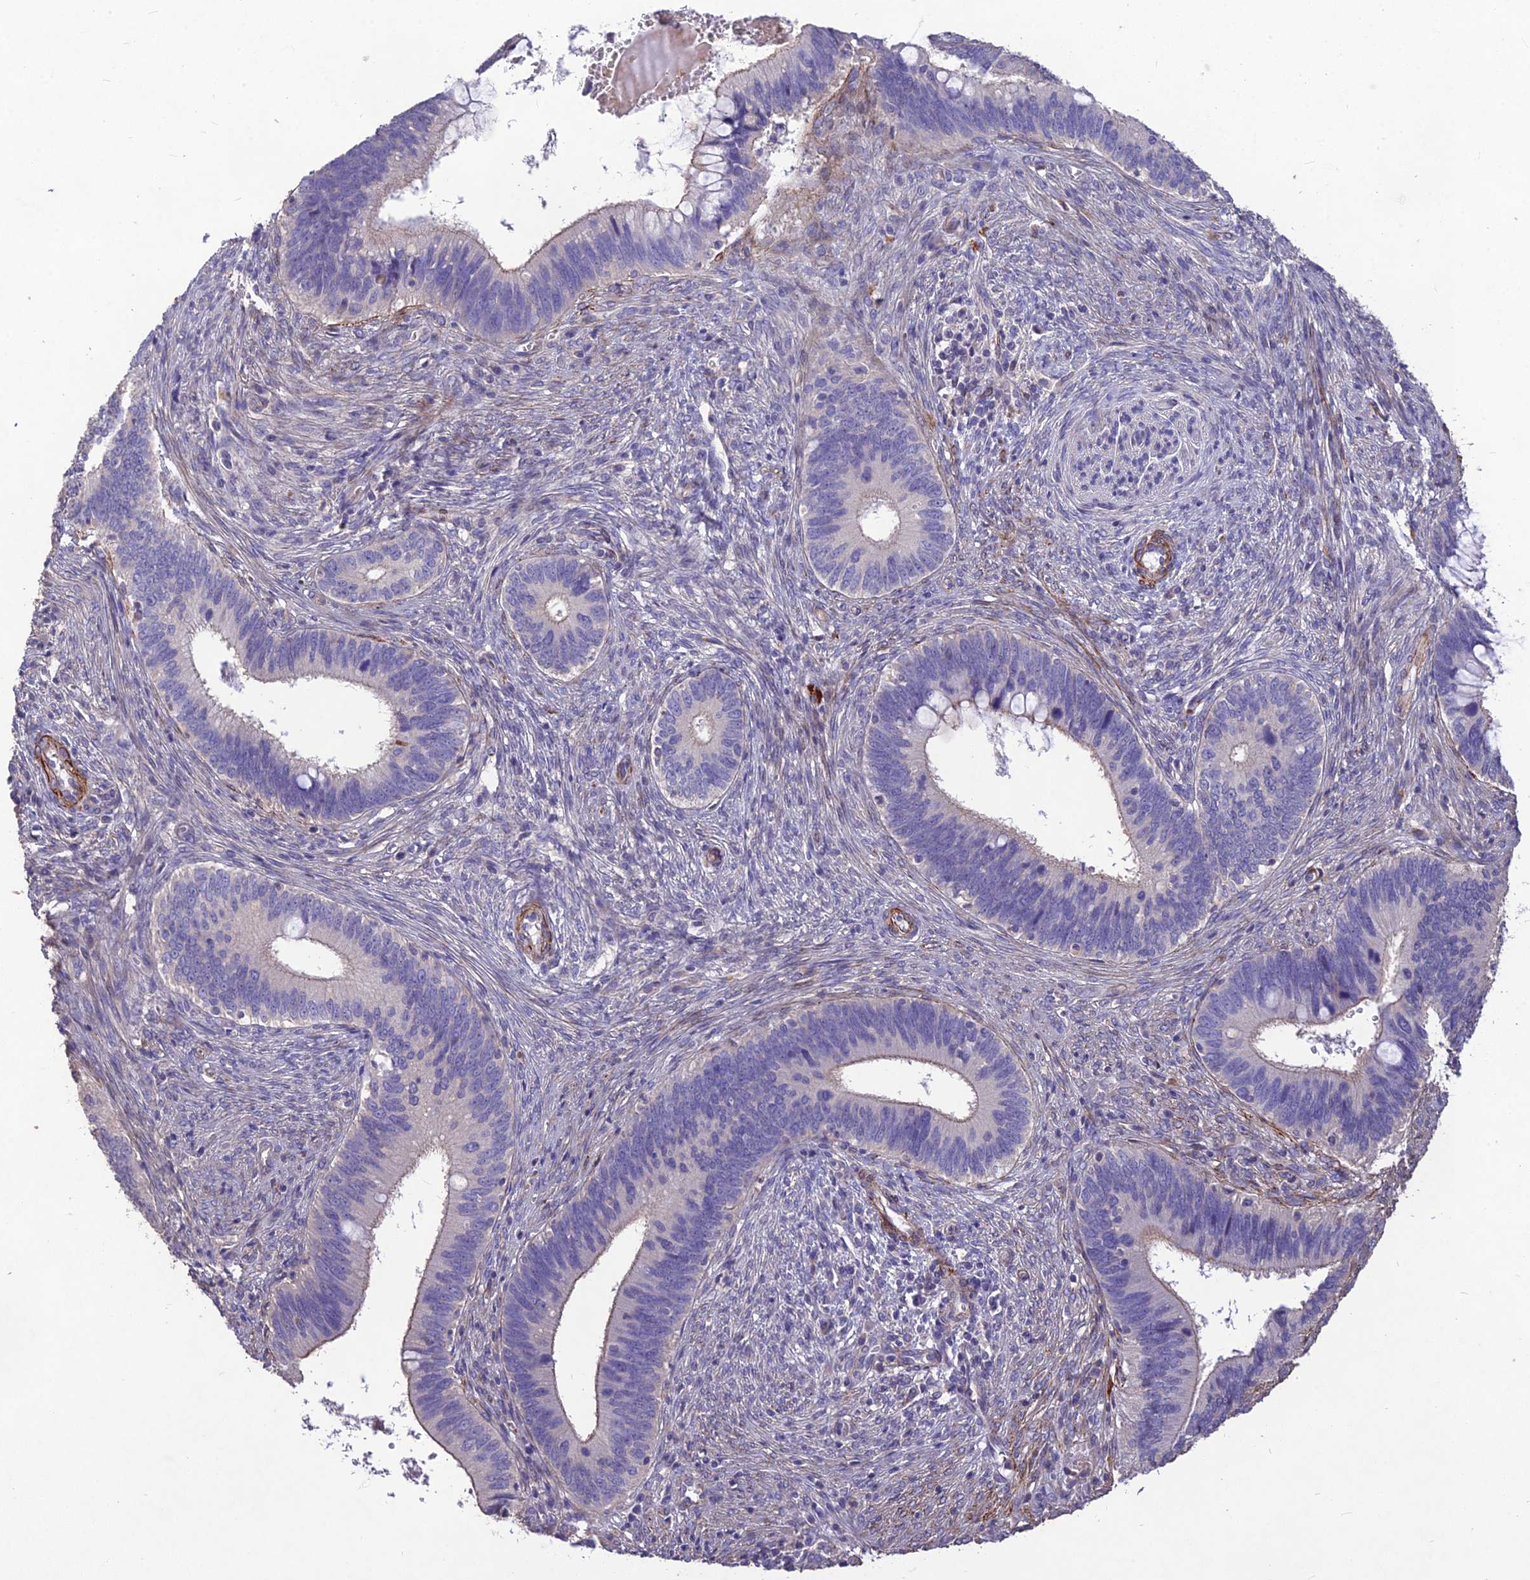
{"staining": {"intensity": "weak", "quantity": "25%-75%", "location": "cytoplasmic/membranous"}, "tissue": "cervical cancer", "cell_type": "Tumor cells", "image_type": "cancer", "snomed": [{"axis": "morphology", "description": "Adenocarcinoma, NOS"}, {"axis": "topography", "description": "Cervix"}], "caption": "Brown immunohistochemical staining in human adenocarcinoma (cervical) demonstrates weak cytoplasmic/membranous expression in about 25%-75% of tumor cells.", "gene": "CLUH", "patient": {"sex": "female", "age": 42}}